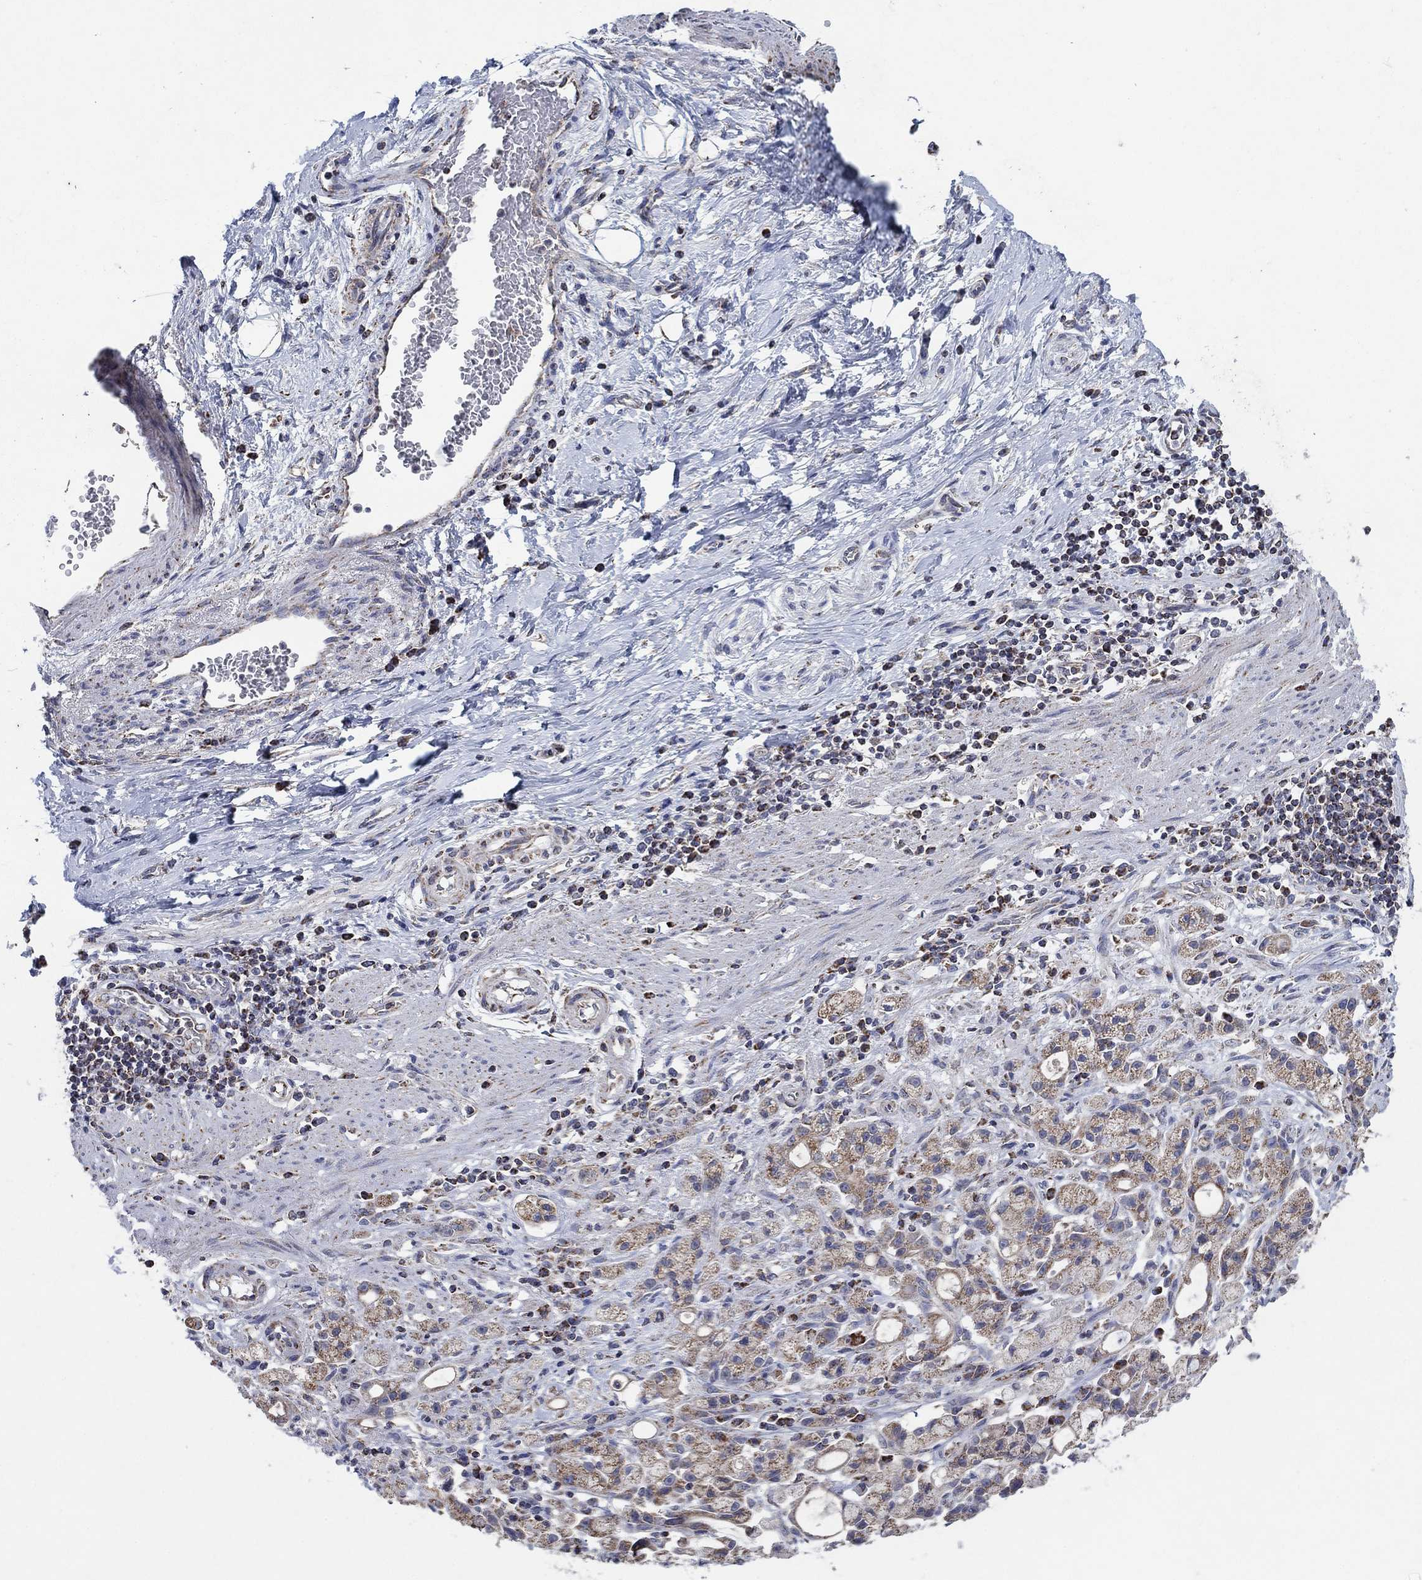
{"staining": {"intensity": "moderate", "quantity": ">75%", "location": "cytoplasmic/membranous"}, "tissue": "stomach cancer", "cell_type": "Tumor cells", "image_type": "cancer", "snomed": [{"axis": "morphology", "description": "Adenocarcinoma, NOS"}, {"axis": "topography", "description": "Stomach"}], "caption": "Moderate cytoplasmic/membranous positivity is seen in about >75% of tumor cells in adenocarcinoma (stomach).", "gene": "C9orf85", "patient": {"sex": "male", "age": 58}}